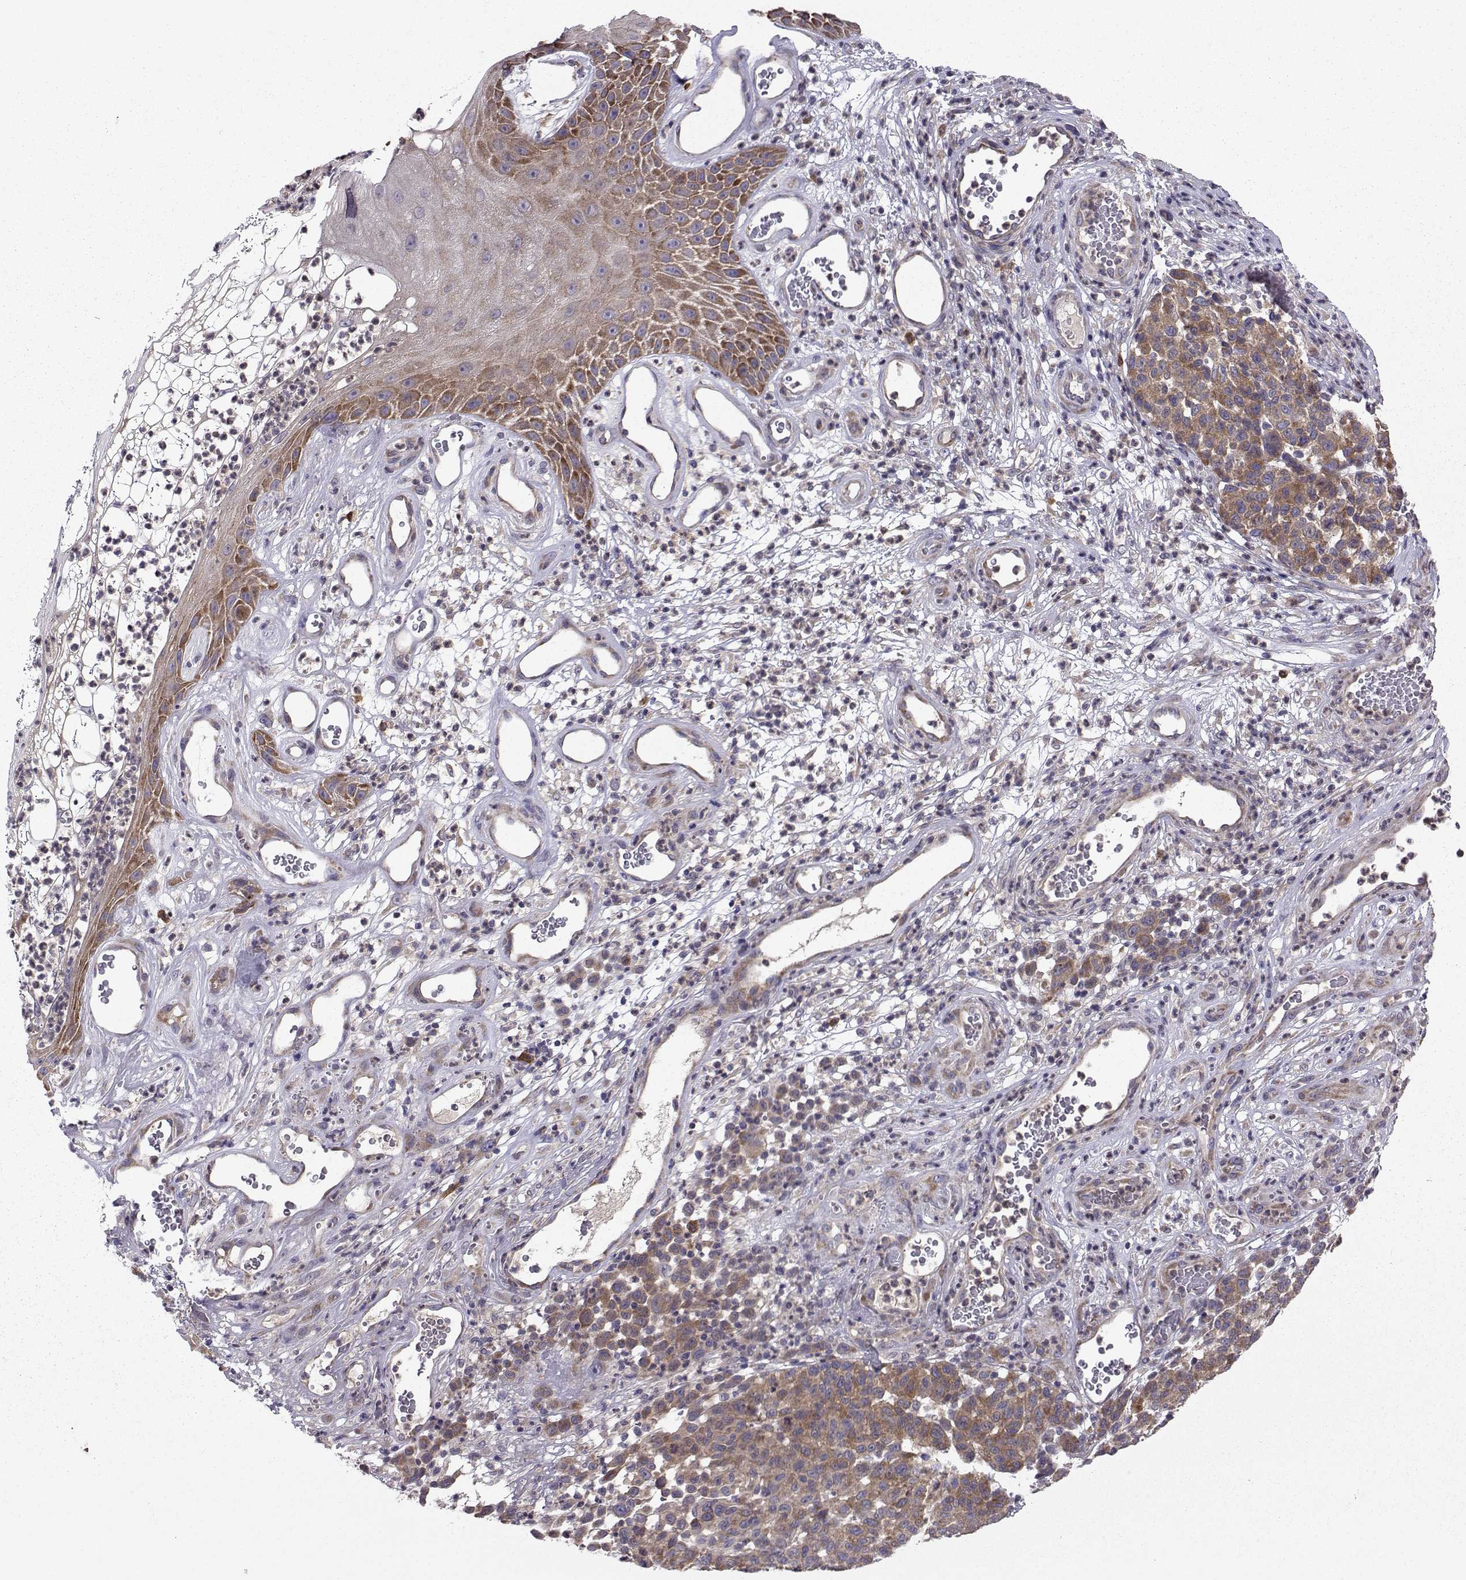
{"staining": {"intensity": "moderate", "quantity": ">75%", "location": "cytoplasmic/membranous"}, "tissue": "melanoma", "cell_type": "Tumor cells", "image_type": "cancer", "snomed": [{"axis": "morphology", "description": "Malignant melanoma, NOS"}, {"axis": "topography", "description": "Skin"}], "caption": "Moderate cytoplasmic/membranous staining is appreciated in approximately >75% of tumor cells in malignant melanoma.", "gene": "STXBP5", "patient": {"sex": "male", "age": 59}}